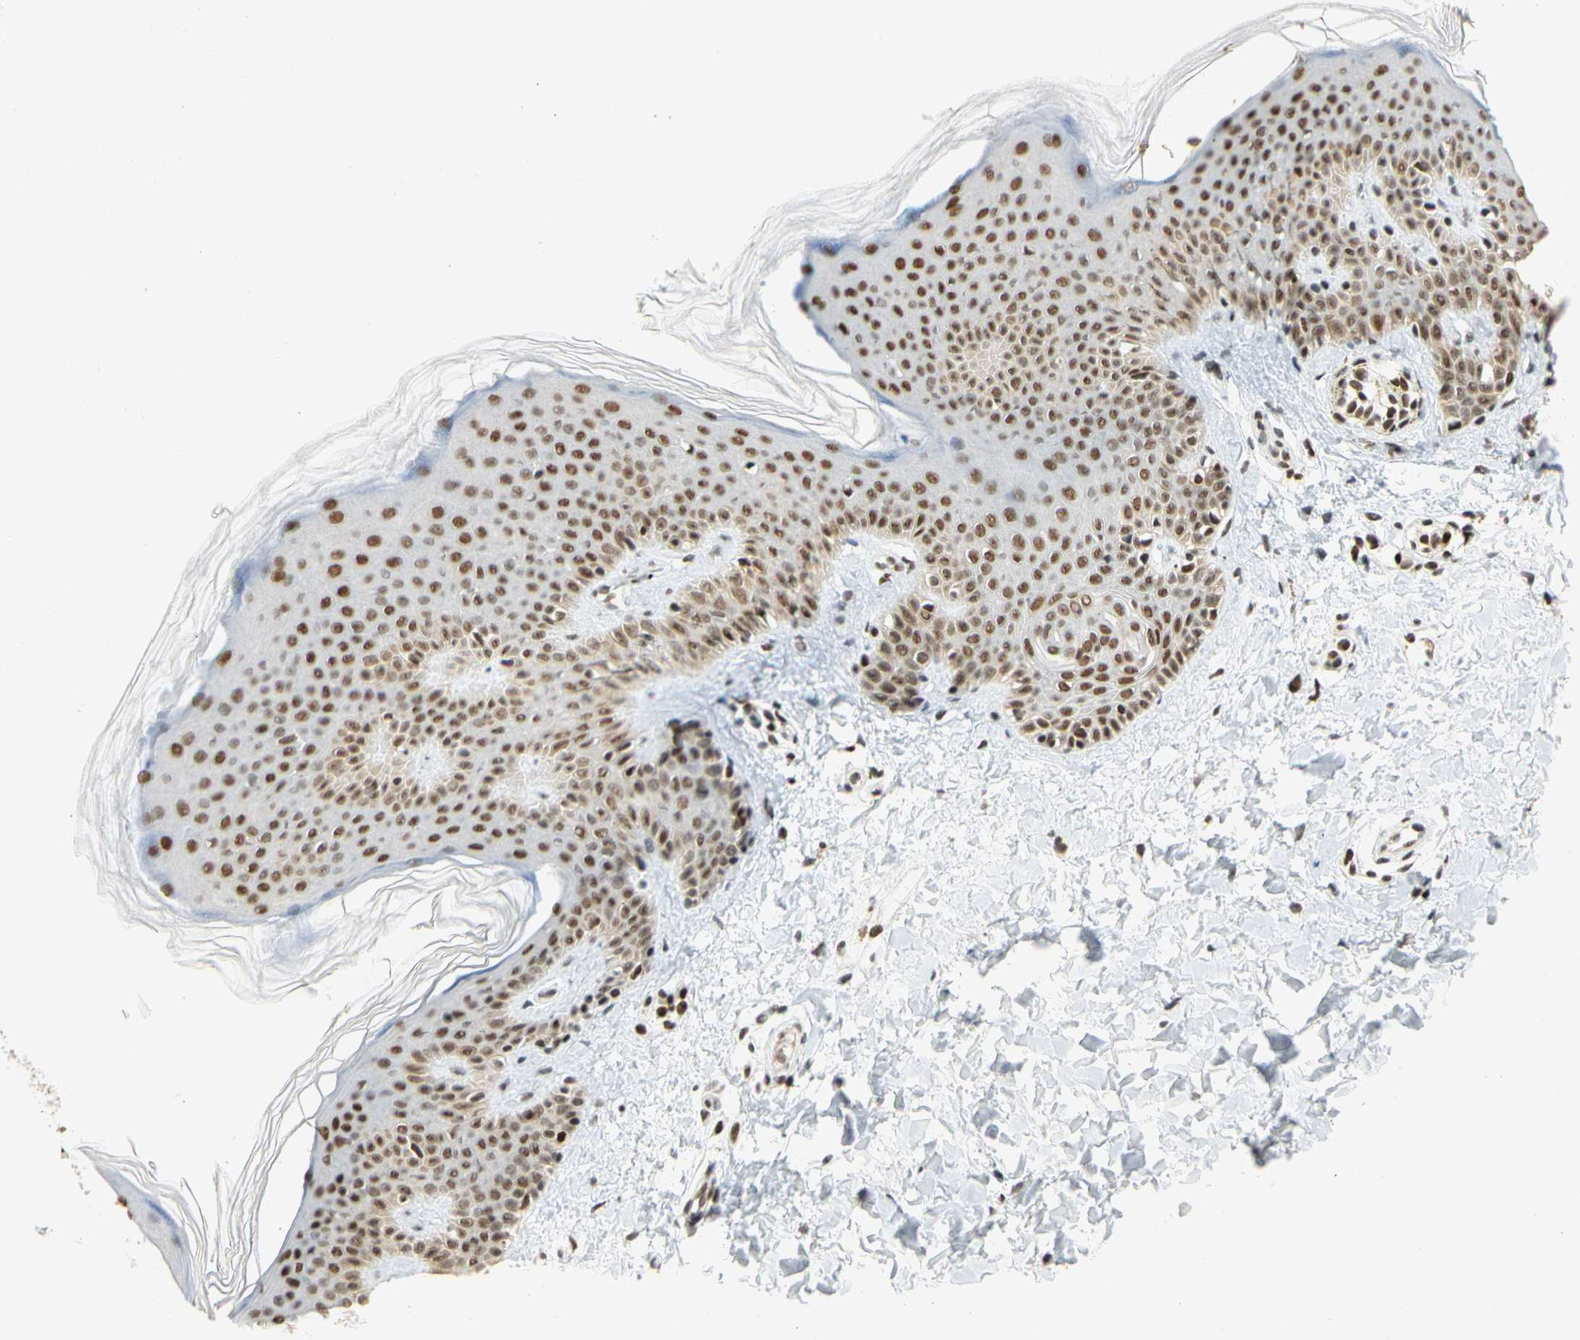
{"staining": {"intensity": "strong", "quantity": ">75%", "location": "nuclear"}, "tissue": "skin", "cell_type": "Fibroblasts", "image_type": "normal", "snomed": [{"axis": "morphology", "description": "Normal tissue, NOS"}, {"axis": "topography", "description": "Skin"}], "caption": "Skin stained with DAB IHC exhibits high levels of strong nuclear expression in approximately >75% of fibroblasts. (brown staining indicates protein expression, while blue staining denotes nuclei).", "gene": "ZSCAN16", "patient": {"sex": "male", "age": 16}}